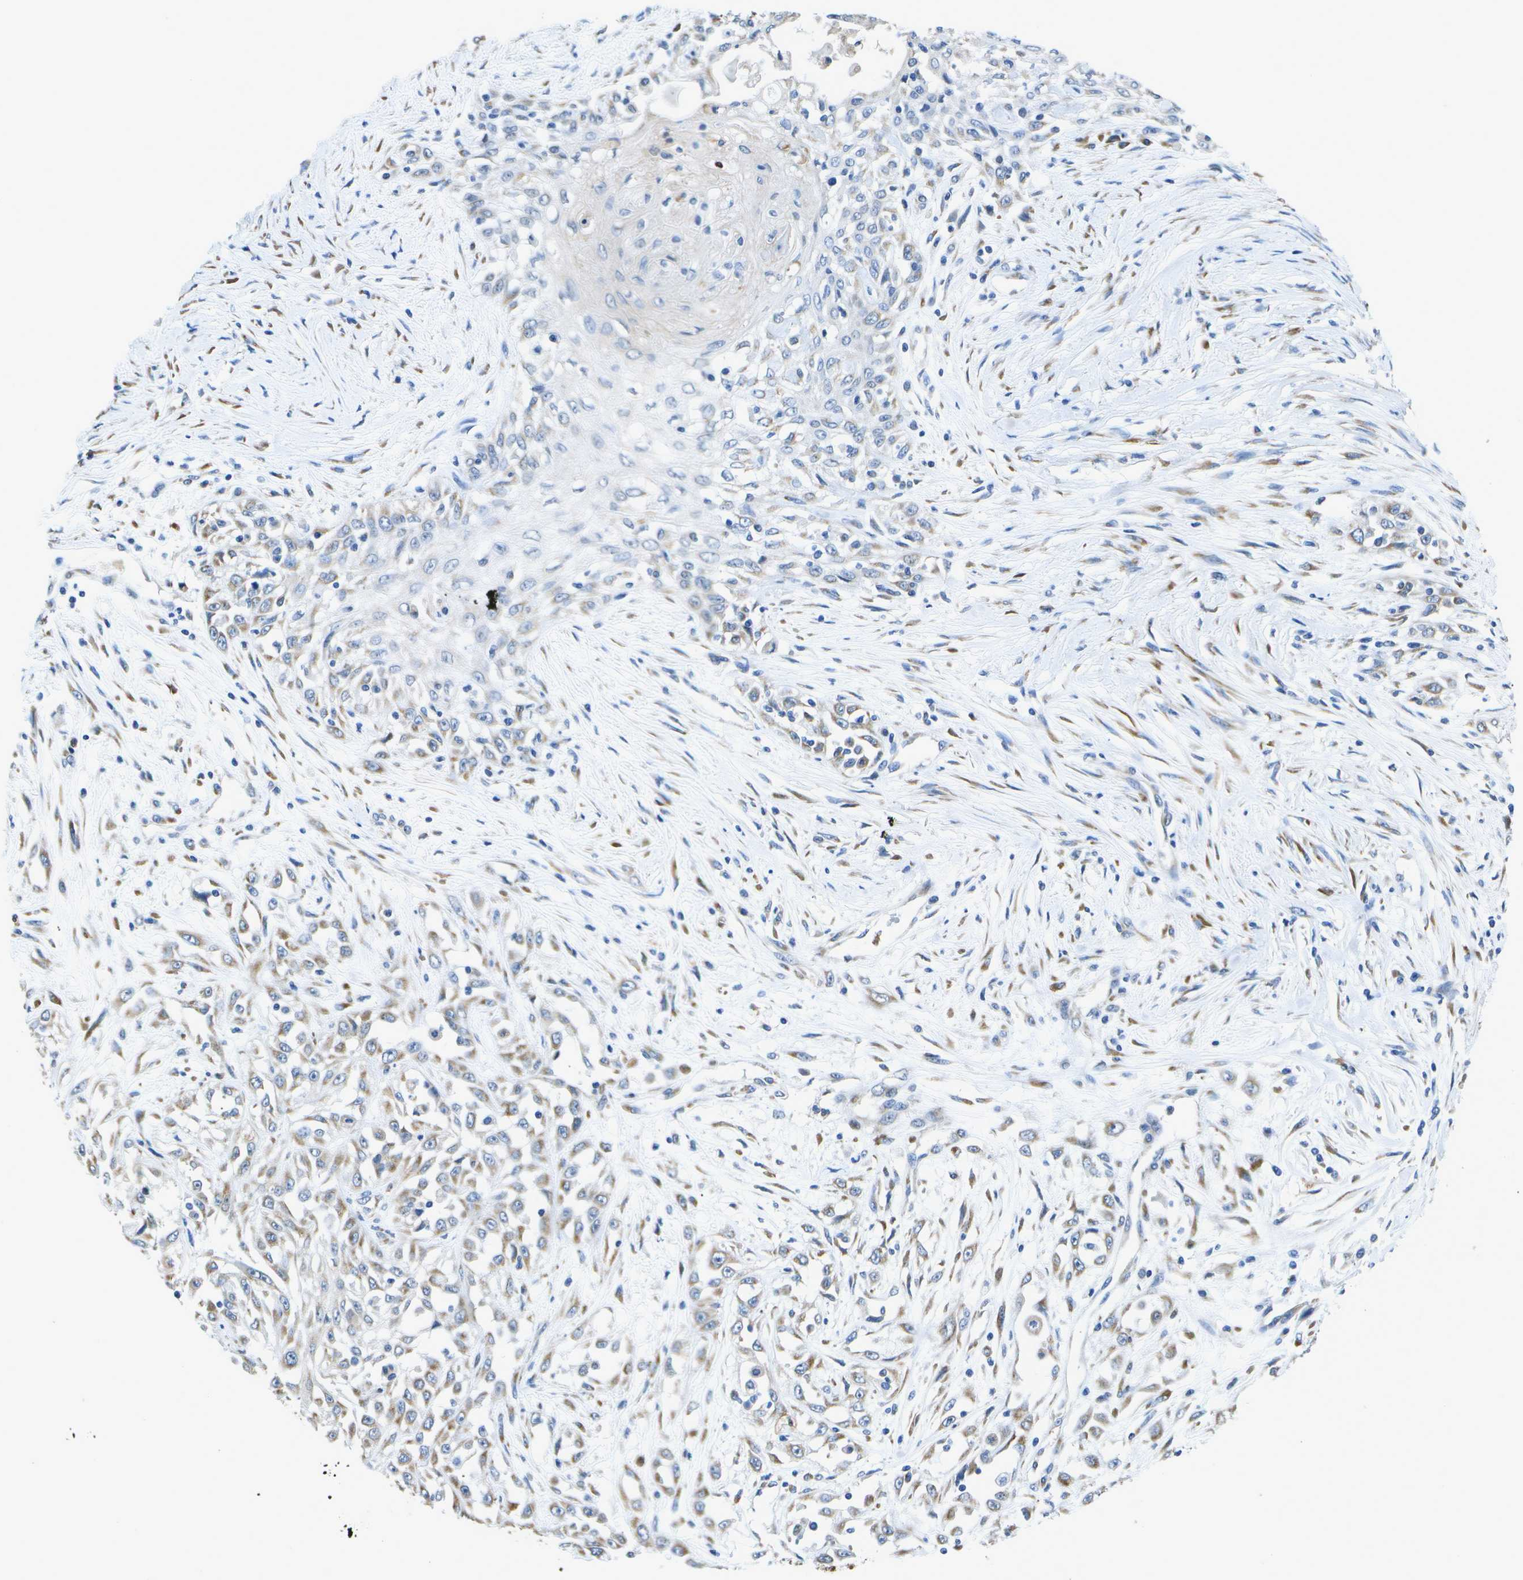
{"staining": {"intensity": "weak", "quantity": "25%-75%", "location": "cytoplasmic/membranous"}, "tissue": "skin cancer", "cell_type": "Tumor cells", "image_type": "cancer", "snomed": [{"axis": "morphology", "description": "Squamous cell carcinoma, NOS"}, {"axis": "morphology", "description": "Squamous cell carcinoma, metastatic, NOS"}, {"axis": "topography", "description": "Skin"}, {"axis": "topography", "description": "Lymph node"}], "caption": "Tumor cells demonstrate low levels of weak cytoplasmic/membranous staining in approximately 25%-75% of cells in squamous cell carcinoma (skin).", "gene": "DSE", "patient": {"sex": "male", "age": 75}}